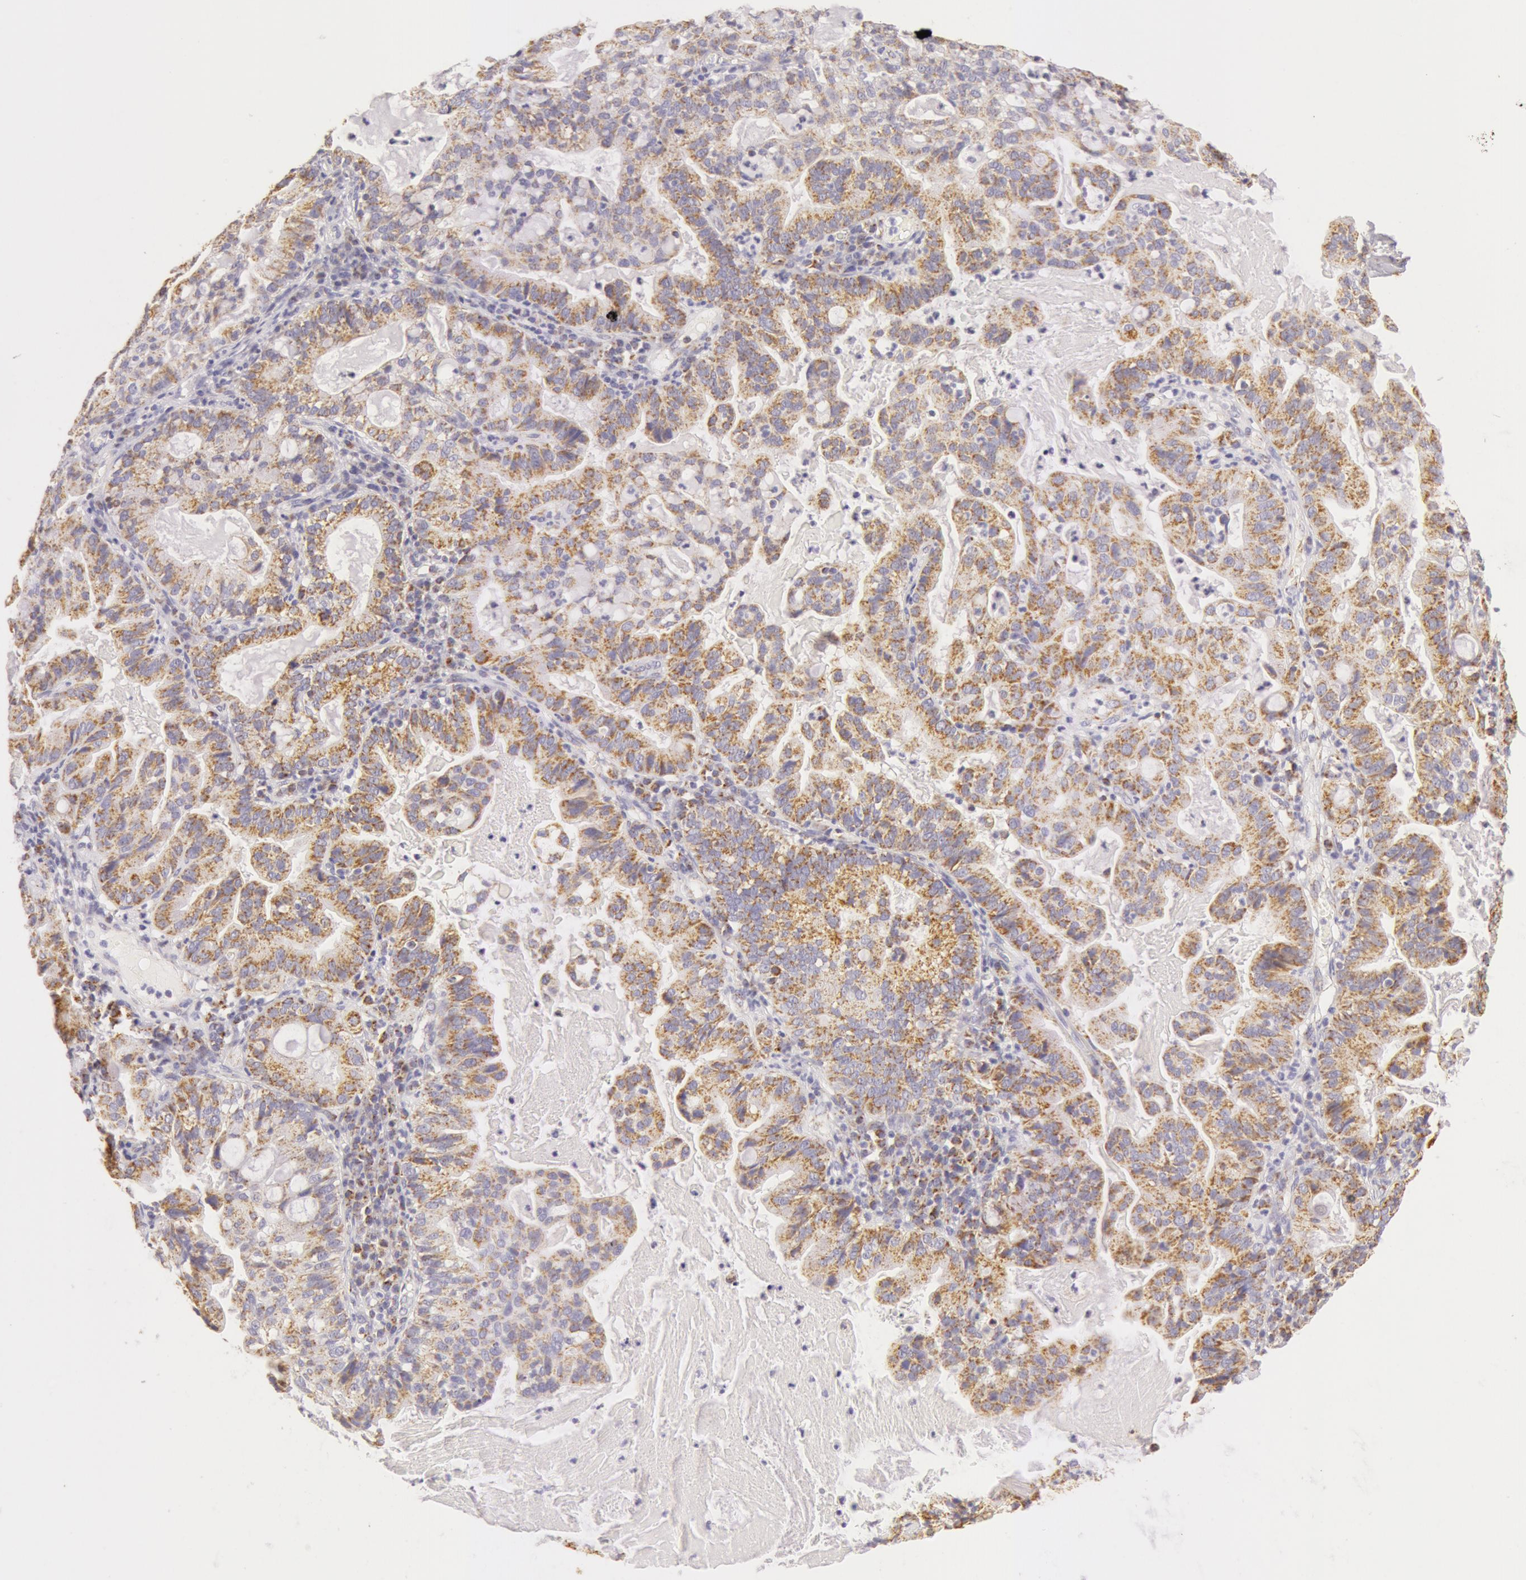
{"staining": {"intensity": "weak", "quantity": "25%-75%", "location": "cytoplasmic/membranous"}, "tissue": "cervical cancer", "cell_type": "Tumor cells", "image_type": "cancer", "snomed": [{"axis": "morphology", "description": "Adenocarcinoma, NOS"}, {"axis": "topography", "description": "Cervix"}], "caption": "A high-resolution histopathology image shows immunohistochemistry (IHC) staining of cervical adenocarcinoma, which reveals weak cytoplasmic/membranous expression in approximately 25%-75% of tumor cells. Nuclei are stained in blue.", "gene": "ATP5F1B", "patient": {"sex": "female", "age": 47}}